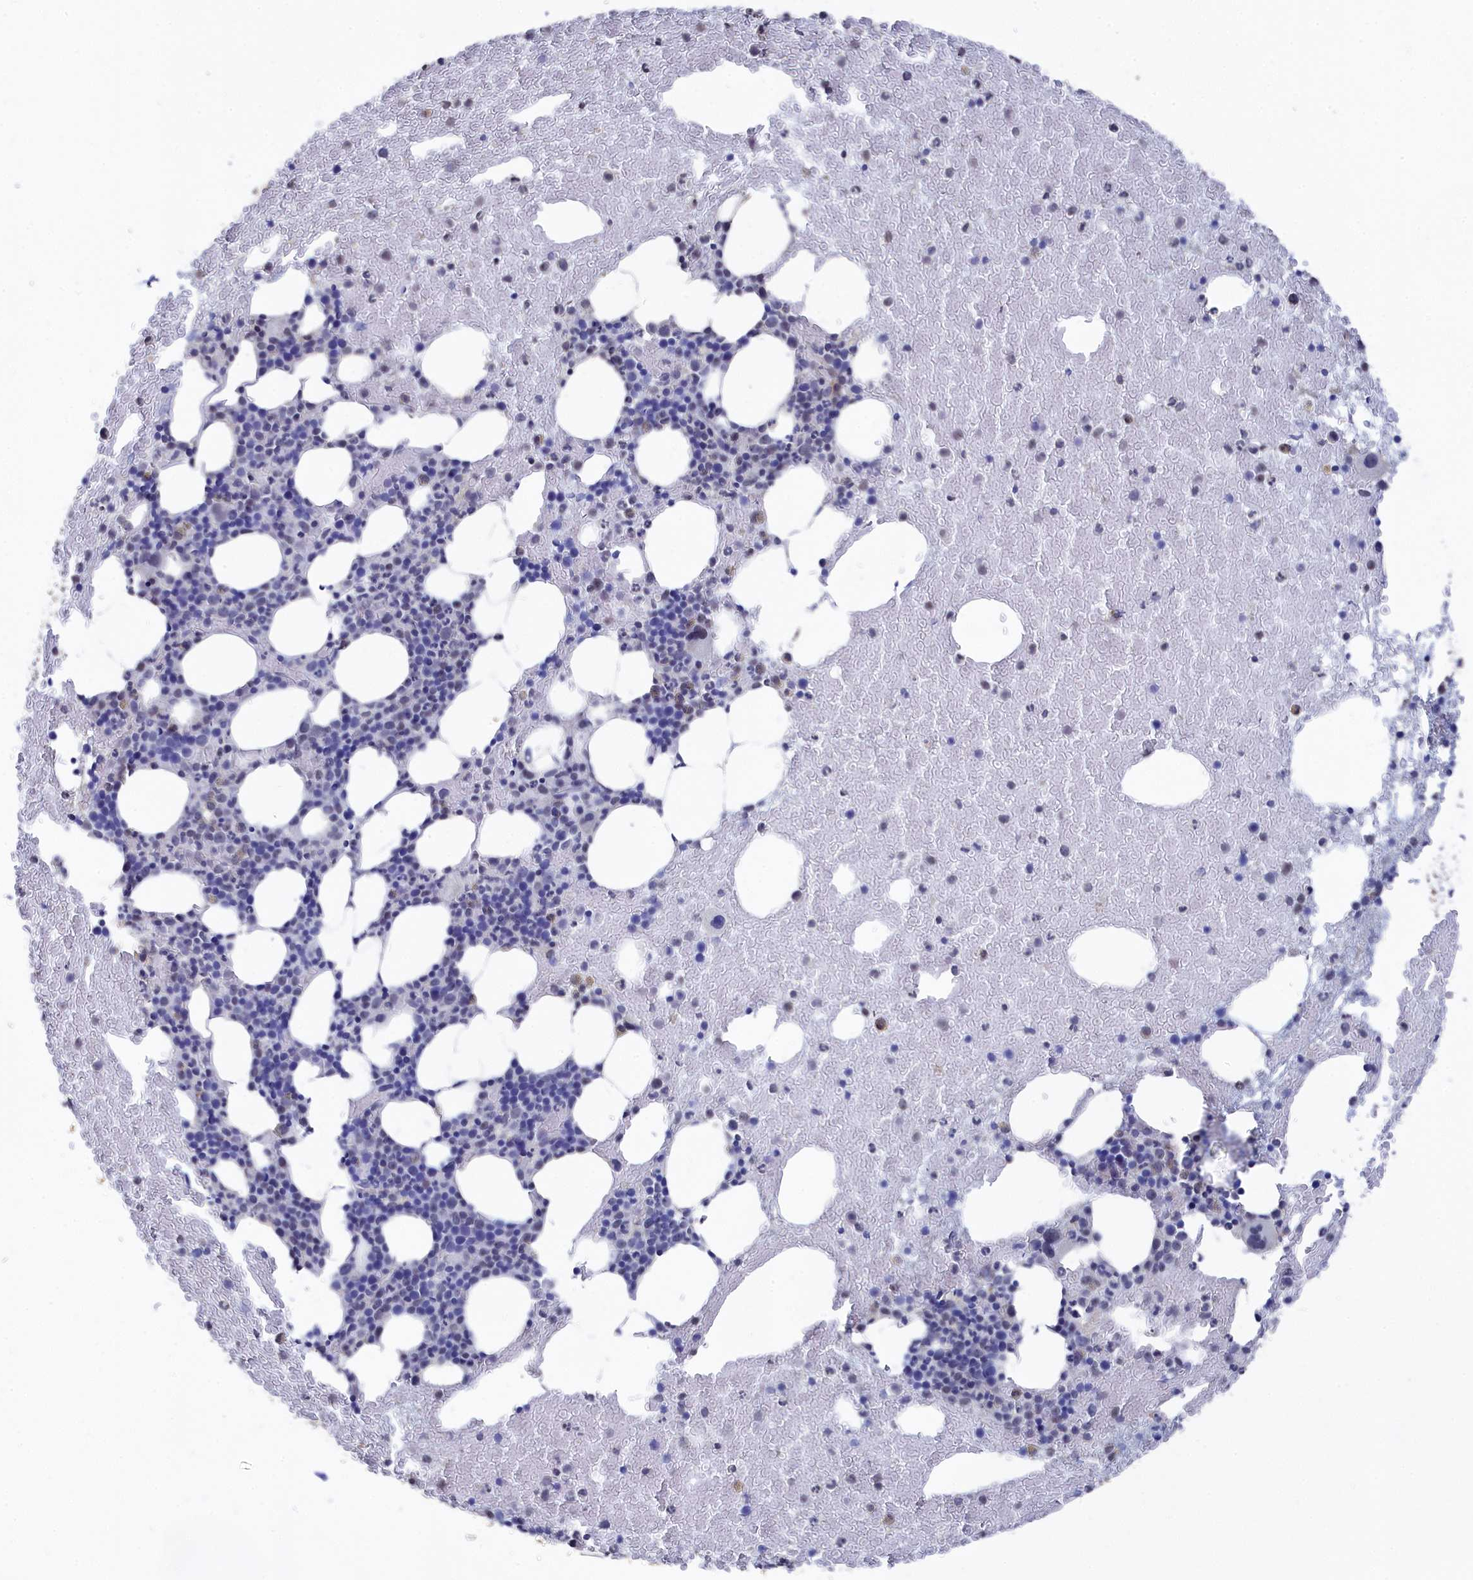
{"staining": {"intensity": "negative", "quantity": "none", "location": "none"}, "tissue": "bone marrow", "cell_type": "Hematopoietic cells", "image_type": "normal", "snomed": [{"axis": "morphology", "description": "Normal tissue, NOS"}, {"axis": "topography", "description": "Bone marrow"}], "caption": "IHC image of unremarkable bone marrow: human bone marrow stained with DAB exhibits no significant protein expression in hematopoietic cells. (DAB IHC, high magnification).", "gene": "SEMG2", "patient": {"sex": "male", "age": 57}}